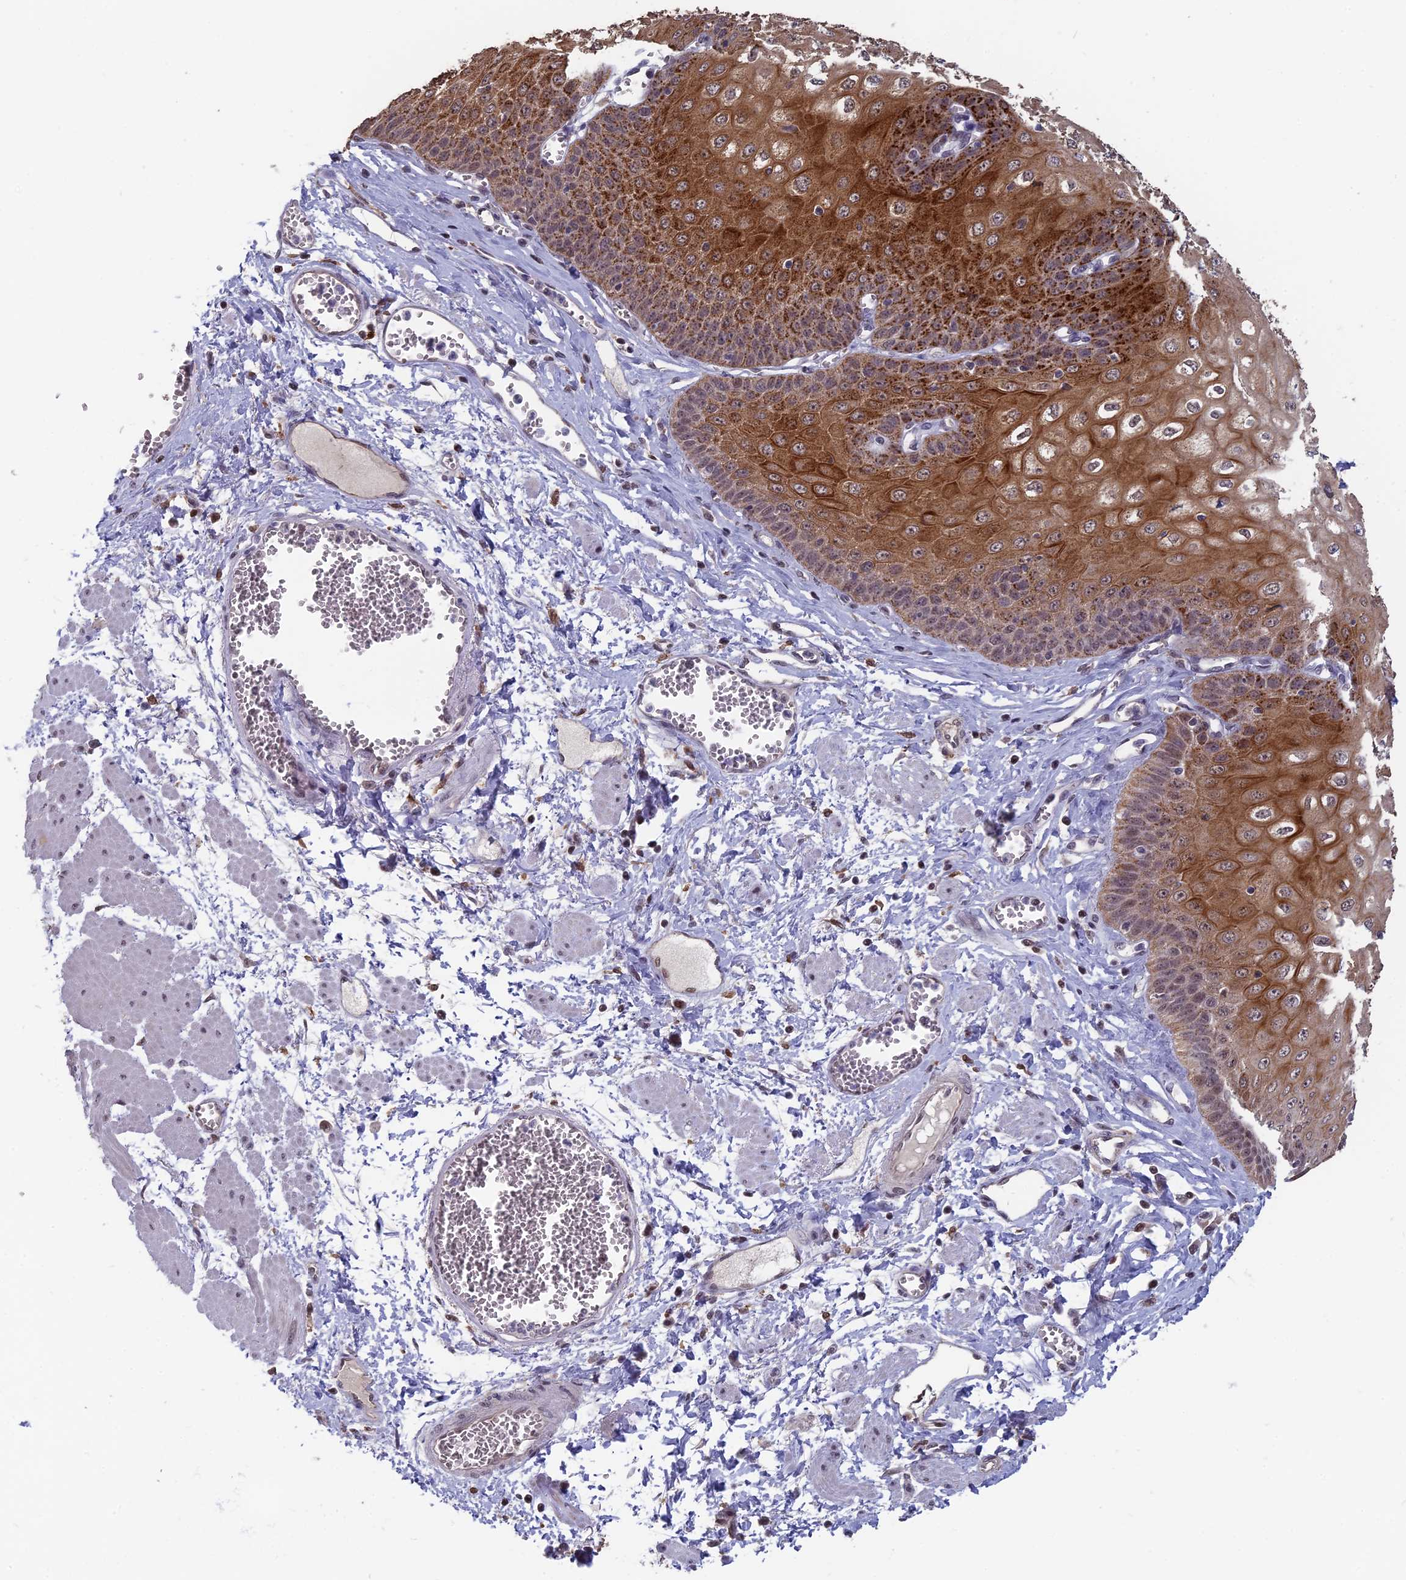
{"staining": {"intensity": "strong", "quantity": ">75%", "location": "cytoplasmic/membranous"}, "tissue": "esophagus", "cell_type": "Squamous epithelial cells", "image_type": "normal", "snomed": [{"axis": "morphology", "description": "Normal tissue, NOS"}, {"axis": "topography", "description": "Esophagus"}], "caption": "This micrograph reveals IHC staining of benign human esophagus, with high strong cytoplasmic/membranous staining in approximately >75% of squamous epithelial cells.", "gene": "MT", "patient": {"sex": "male", "age": 60}}